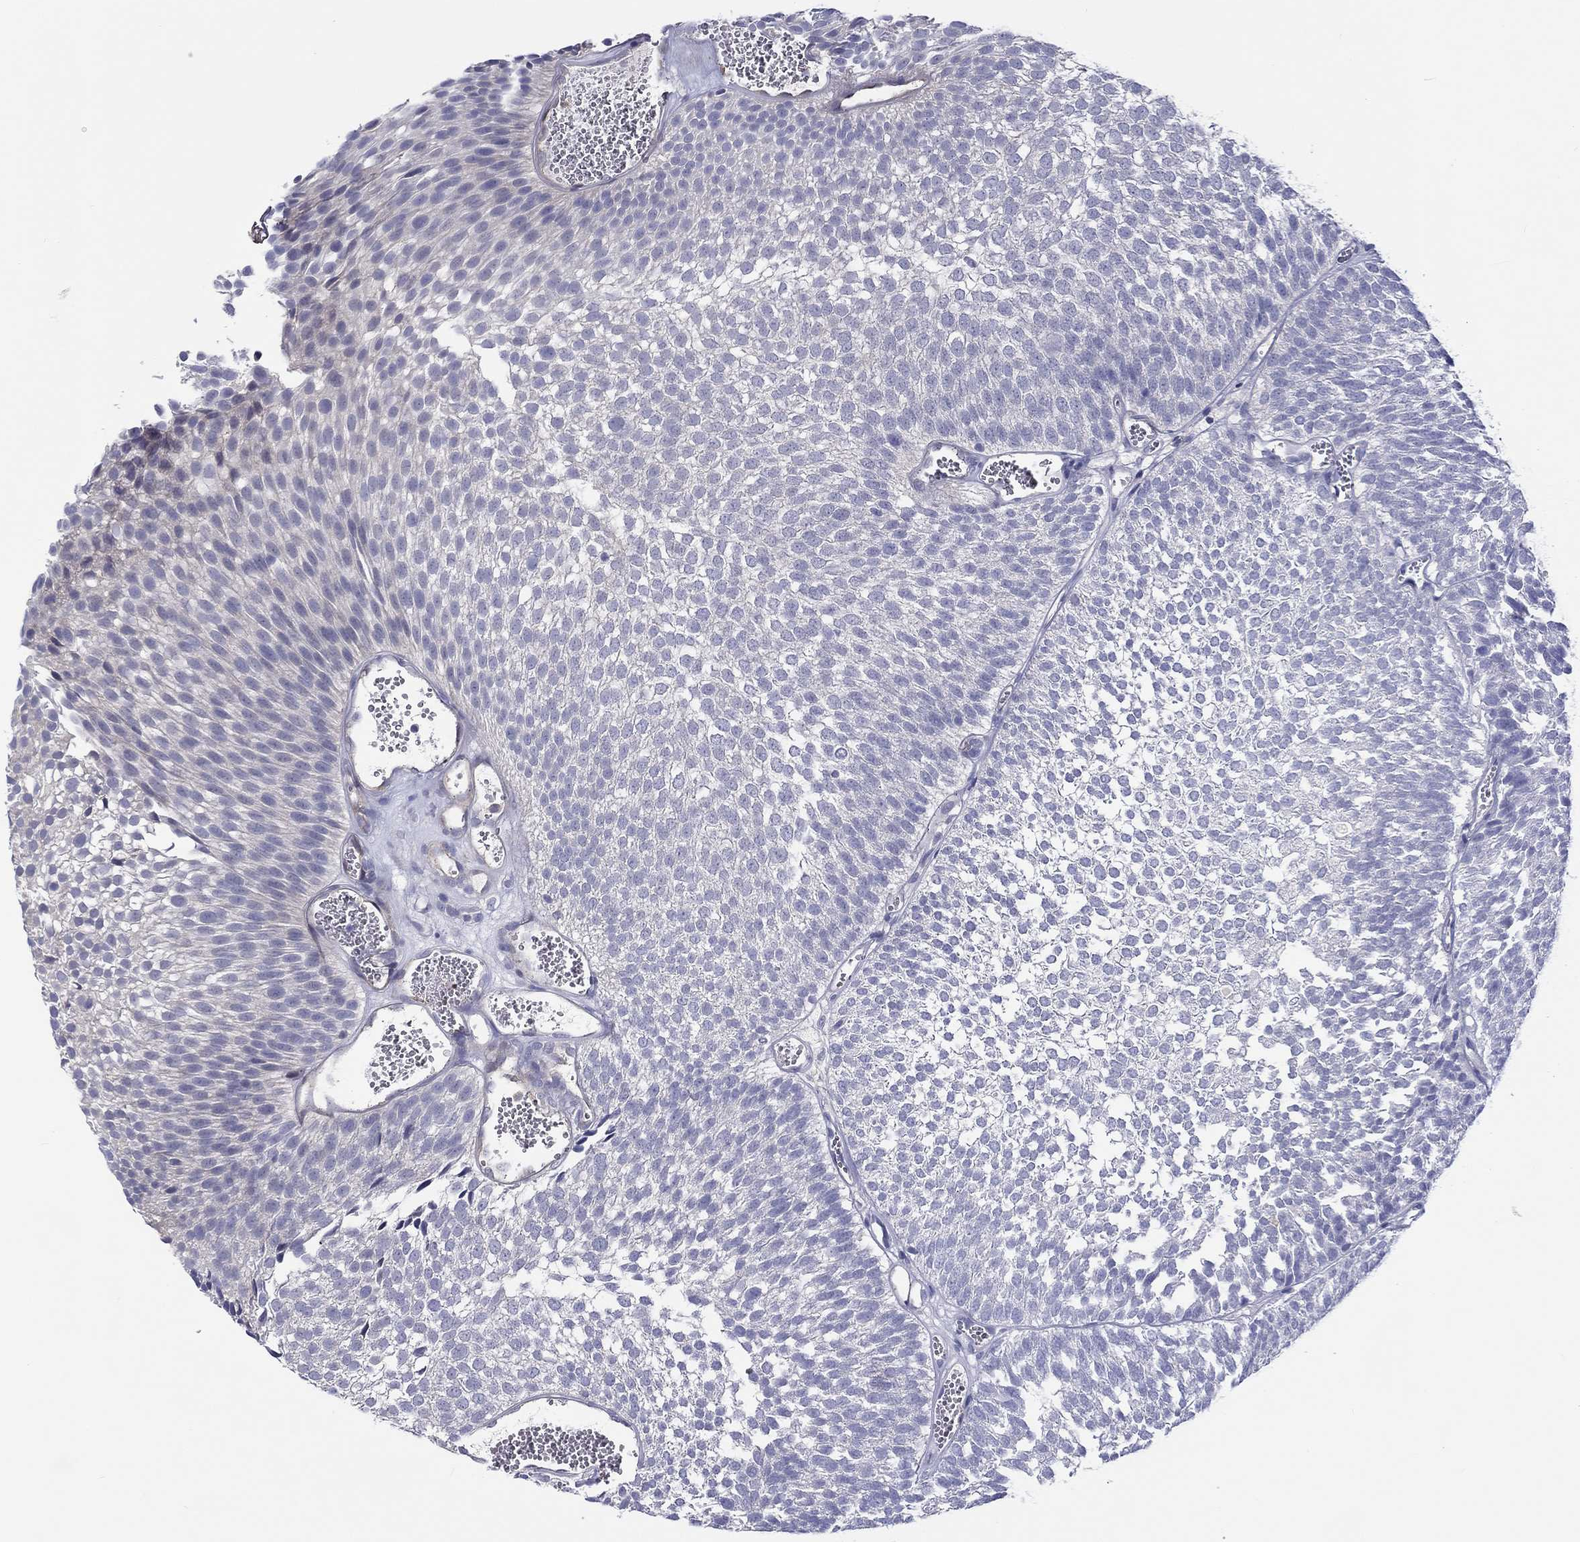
{"staining": {"intensity": "negative", "quantity": "none", "location": "none"}, "tissue": "urothelial cancer", "cell_type": "Tumor cells", "image_type": "cancer", "snomed": [{"axis": "morphology", "description": "Urothelial carcinoma, Low grade"}, {"axis": "topography", "description": "Urinary bladder"}], "caption": "Immunohistochemistry (IHC) of human urothelial carcinoma (low-grade) reveals no staining in tumor cells. (Immunohistochemistry (IHC), brightfield microscopy, high magnification).", "gene": "ABCG4", "patient": {"sex": "male", "age": 52}}